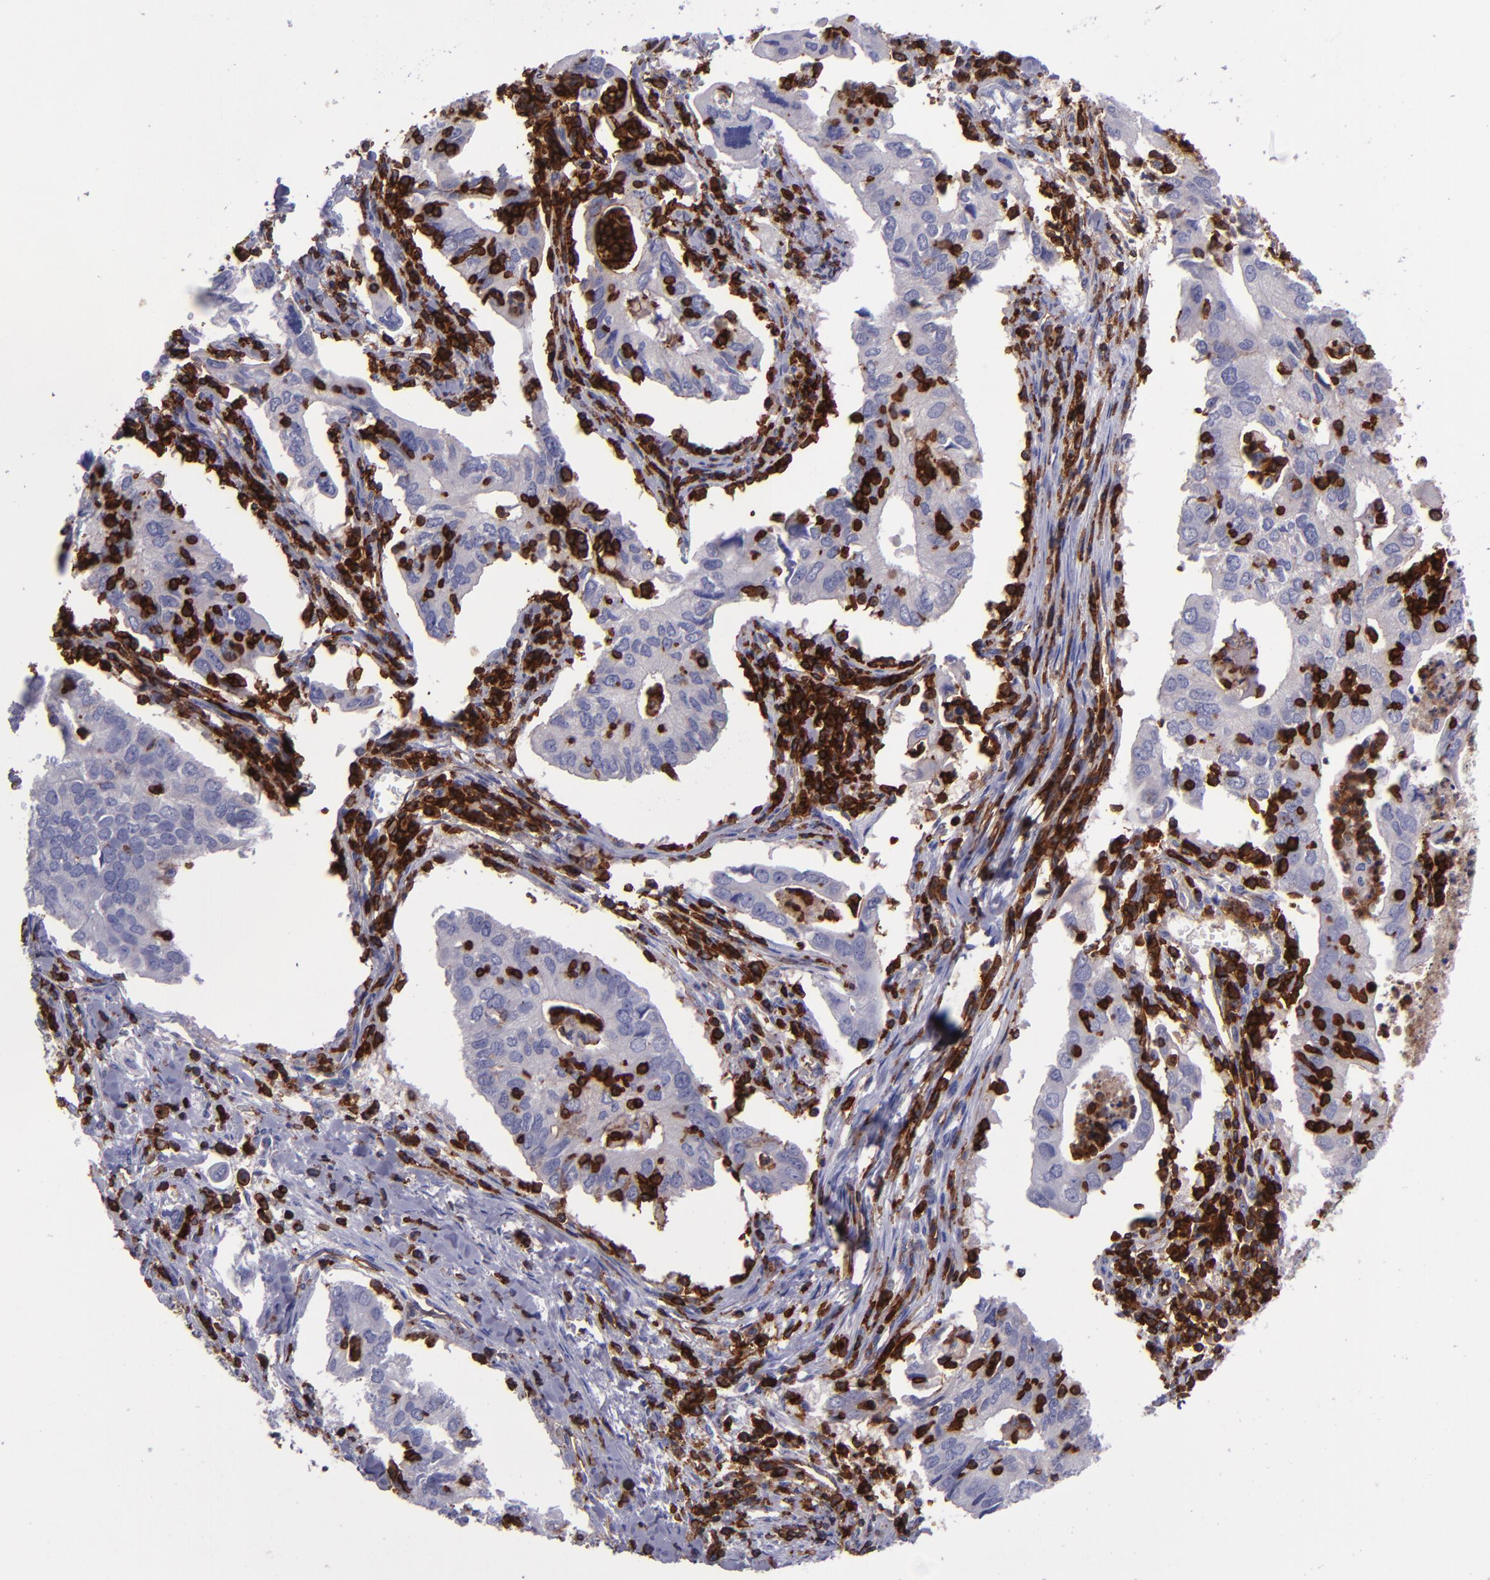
{"staining": {"intensity": "negative", "quantity": "none", "location": "none"}, "tissue": "lung cancer", "cell_type": "Tumor cells", "image_type": "cancer", "snomed": [{"axis": "morphology", "description": "Adenocarcinoma, NOS"}, {"axis": "topography", "description": "Lung"}], "caption": "Immunohistochemical staining of adenocarcinoma (lung) shows no significant positivity in tumor cells. Brightfield microscopy of immunohistochemistry stained with DAB (3,3'-diaminobenzidine) (brown) and hematoxylin (blue), captured at high magnification.", "gene": "ICAM3", "patient": {"sex": "male", "age": 48}}